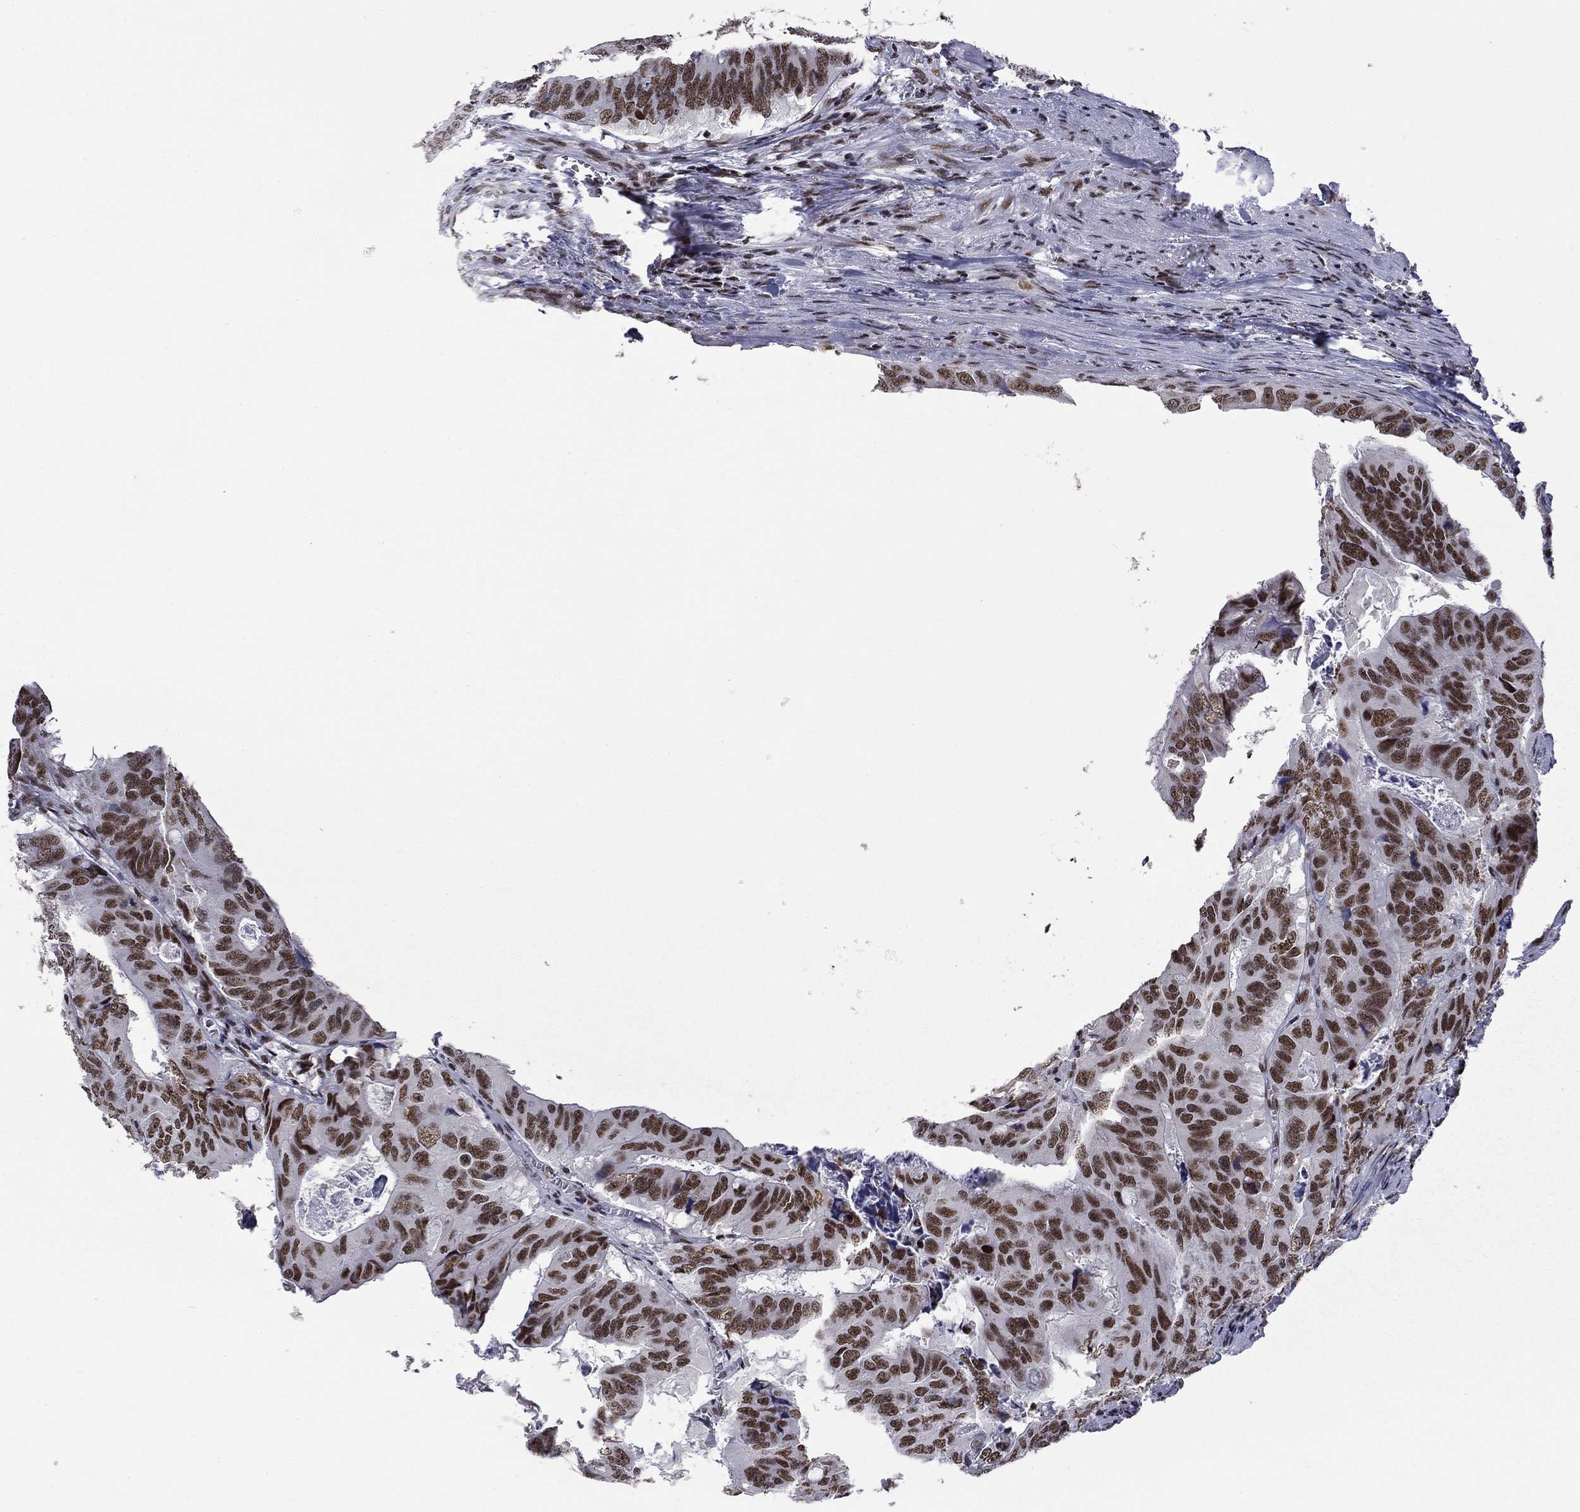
{"staining": {"intensity": "strong", "quantity": ">75%", "location": "nuclear"}, "tissue": "colorectal cancer", "cell_type": "Tumor cells", "image_type": "cancer", "snomed": [{"axis": "morphology", "description": "Adenocarcinoma, NOS"}, {"axis": "topography", "description": "Colon"}], "caption": "Immunohistochemistry (IHC) photomicrograph of neoplastic tissue: colorectal cancer stained using immunohistochemistry exhibits high levels of strong protein expression localized specifically in the nuclear of tumor cells, appearing as a nuclear brown color.", "gene": "ETV5", "patient": {"sex": "male", "age": 79}}